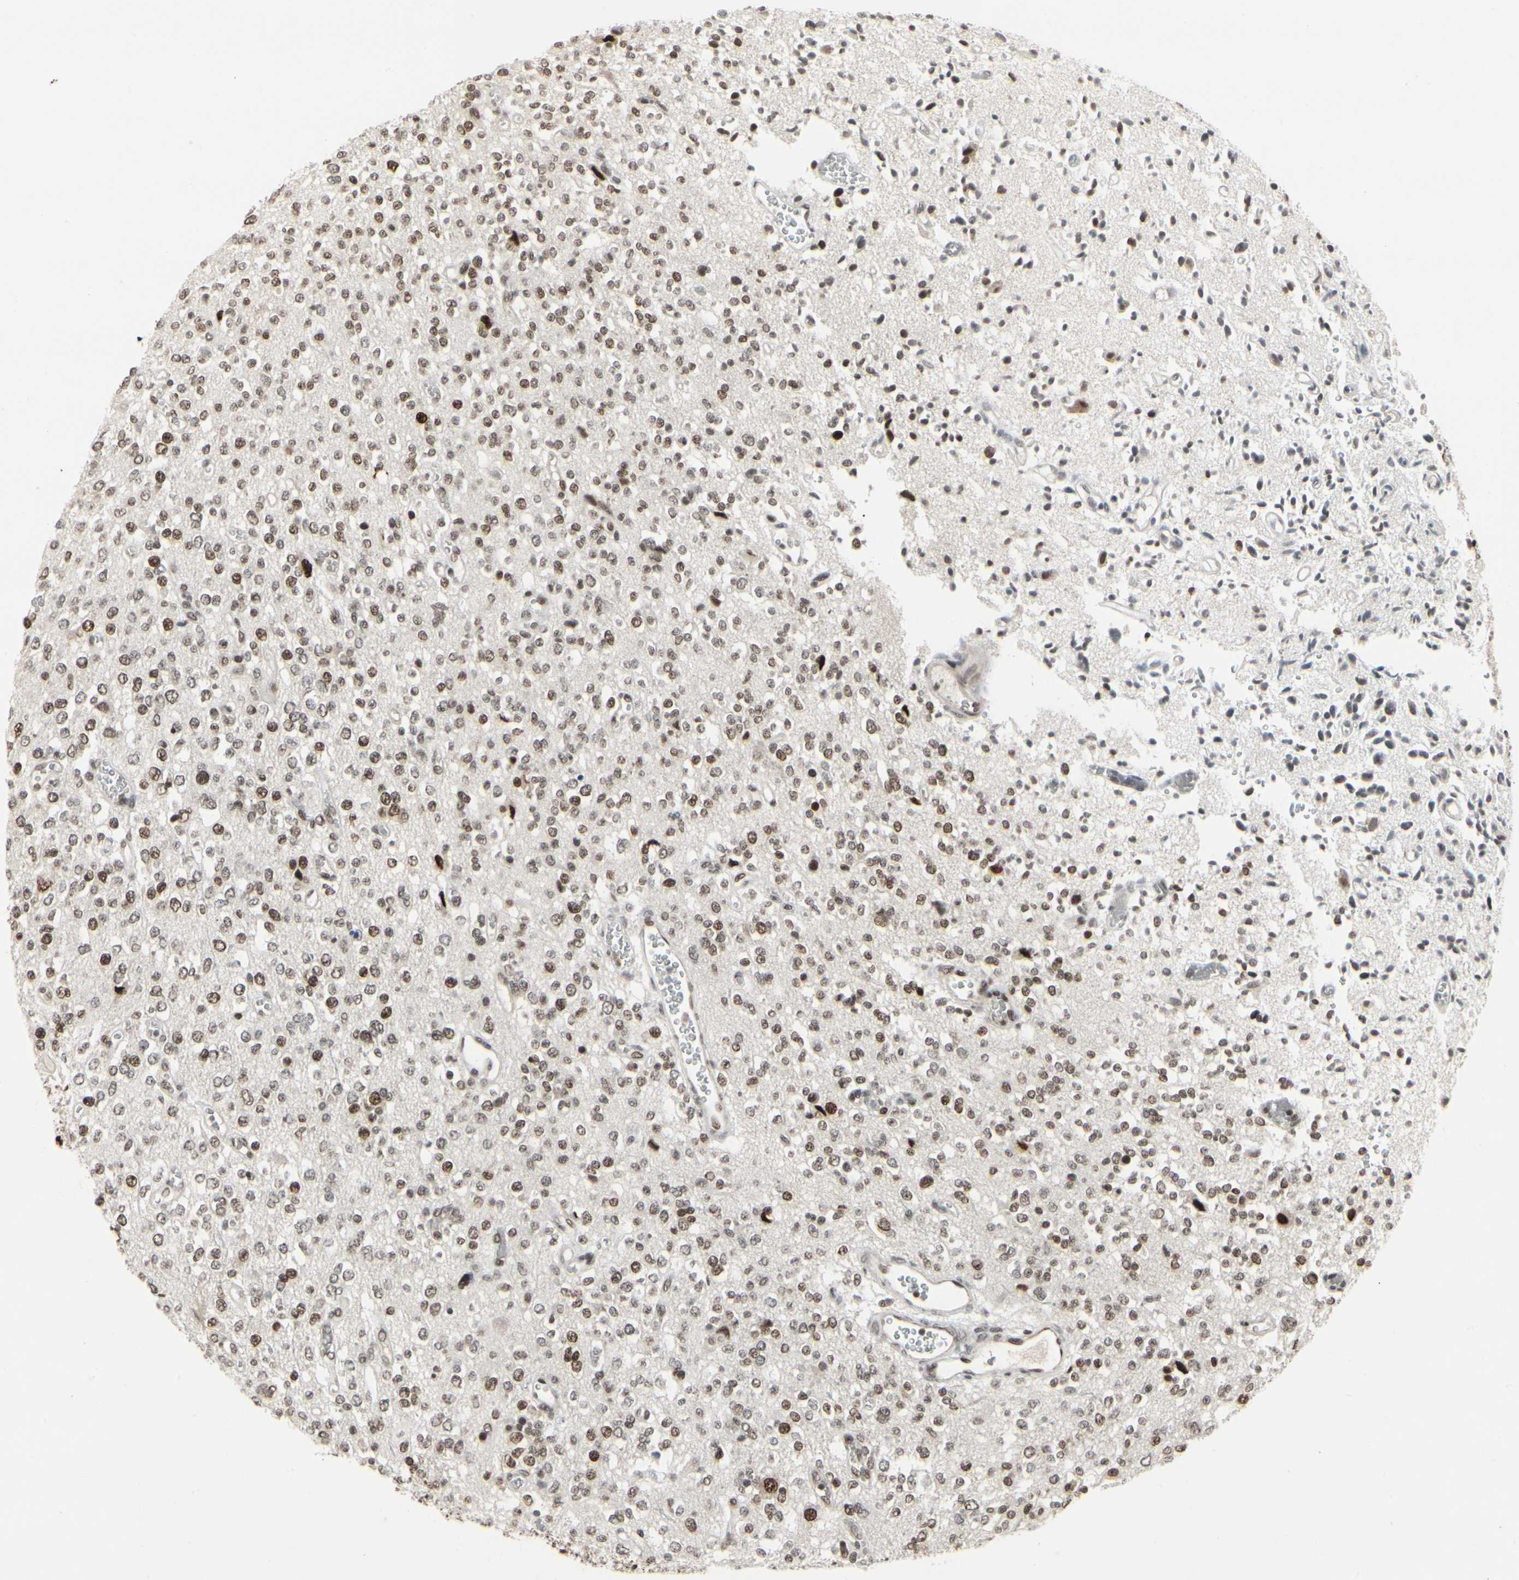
{"staining": {"intensity": "strong", "quantity": ">75%", "location": "nuclear"}, "tissue": "glioma", "cell_type": "Tumor cells", "image_type": "cancer", "snomed": [{"axis": "morphology", "description": "Glioma, malignant, Low grade"}, {"axis": "topography", "description": "Brain"}], "caption": "This histopathology image demonstrates immunohistochemistry staining of malignant glioma (low-grade), with high strong nuclear positivity in about >75% of tumor cells.", "gene": "HMG20A", "patient": {"sex": "male", "age": 38}}